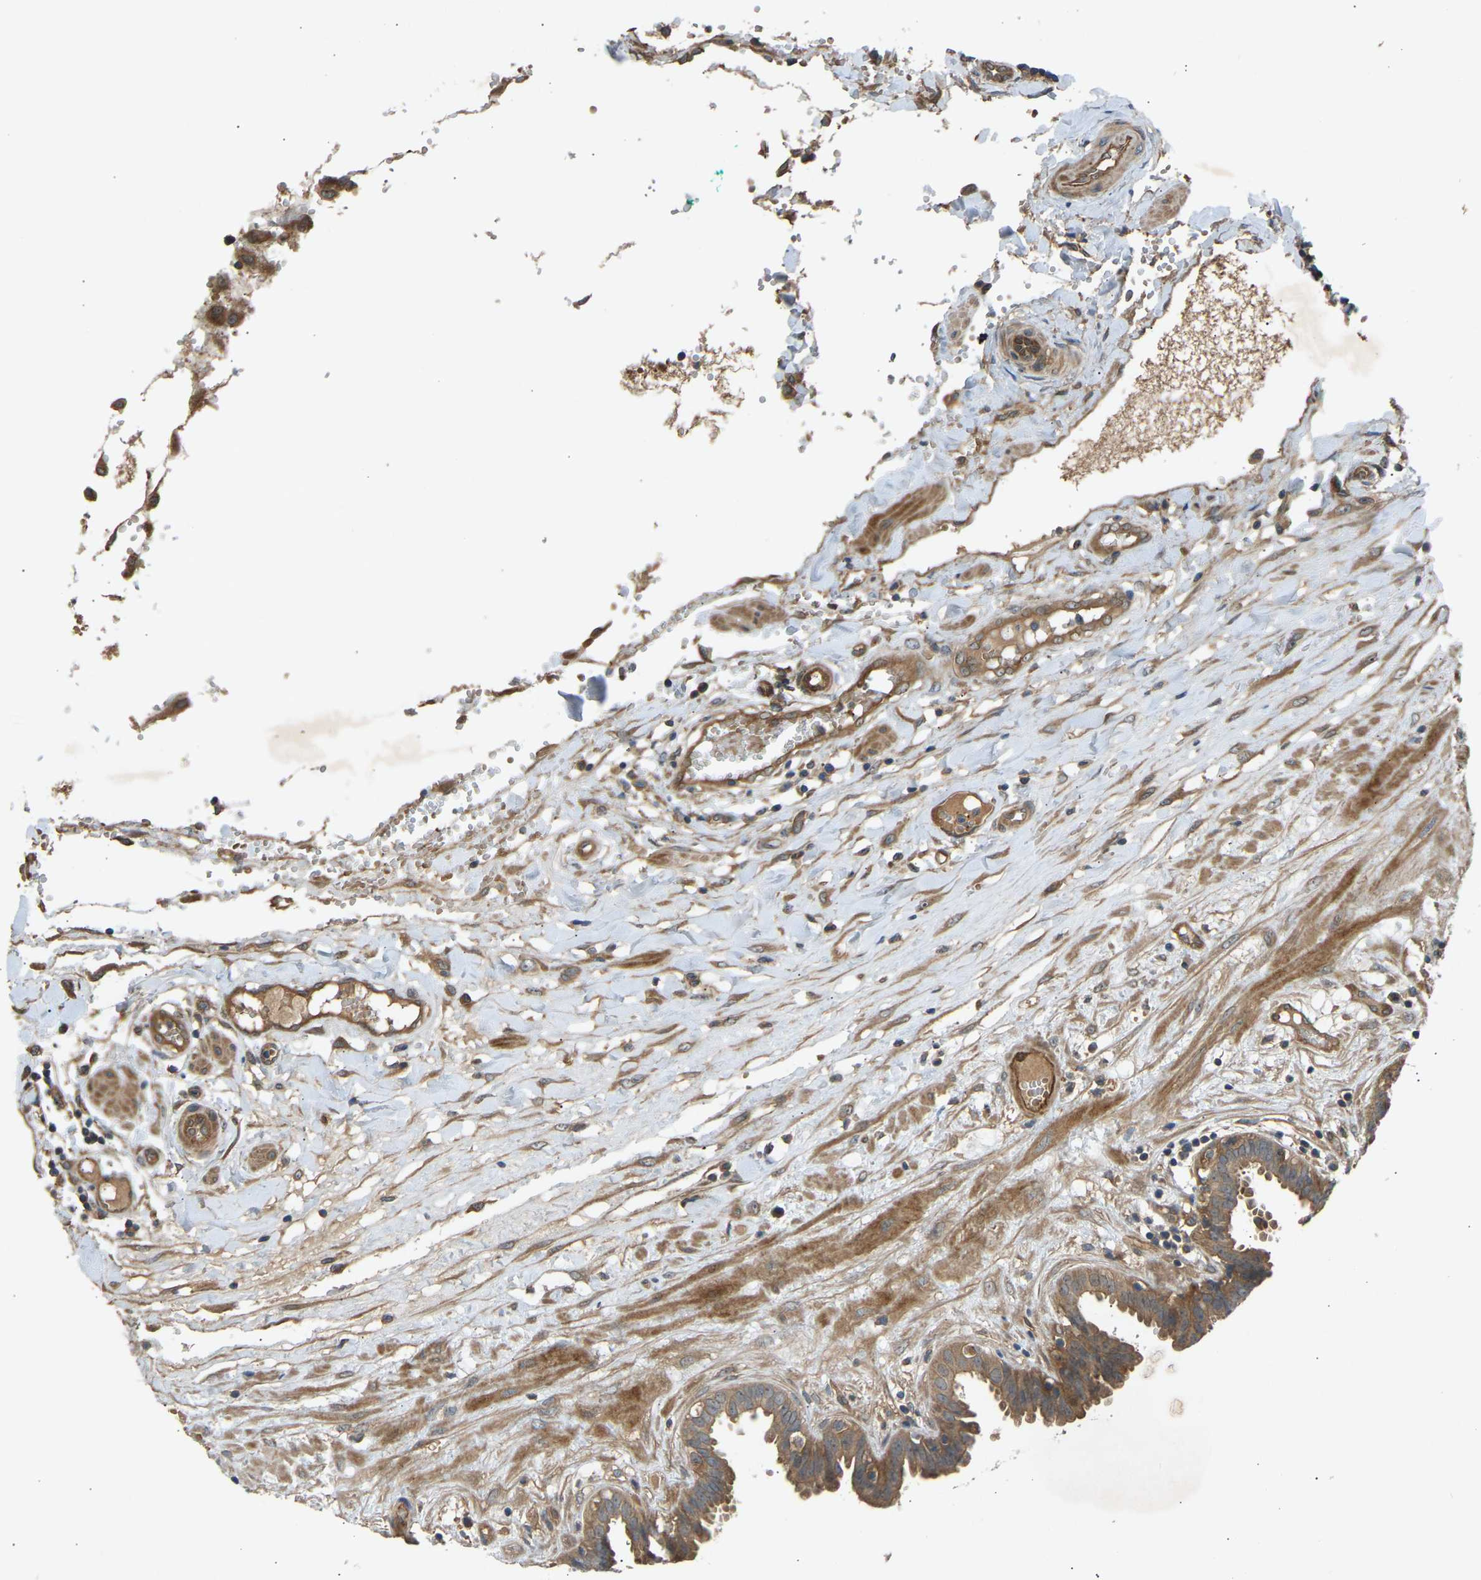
{"staining": {"intensity": "moderate", "quantity": ">75%", "location": "cytoplasmic/membranous"}, "tissue": "fallopian tube", "cell_type": "Glandular cells", "image_type": "normal", "snomed": [{"axis": "morphology", "description": "Normal tissue, NOS"}, {"axis": "topography", "description": "Fallopian tube"}, {"axis": "topography", "description": "Placenta"}], "caption": "This histopathology image demonstrates IHC staining of benign human fallopian tube, with medium moderate cytoplasmic/membranous expression in approximately >75% of glandular cells.", "gene": "GAS2L1", "patient": {"sex": "female", "age": 32}}